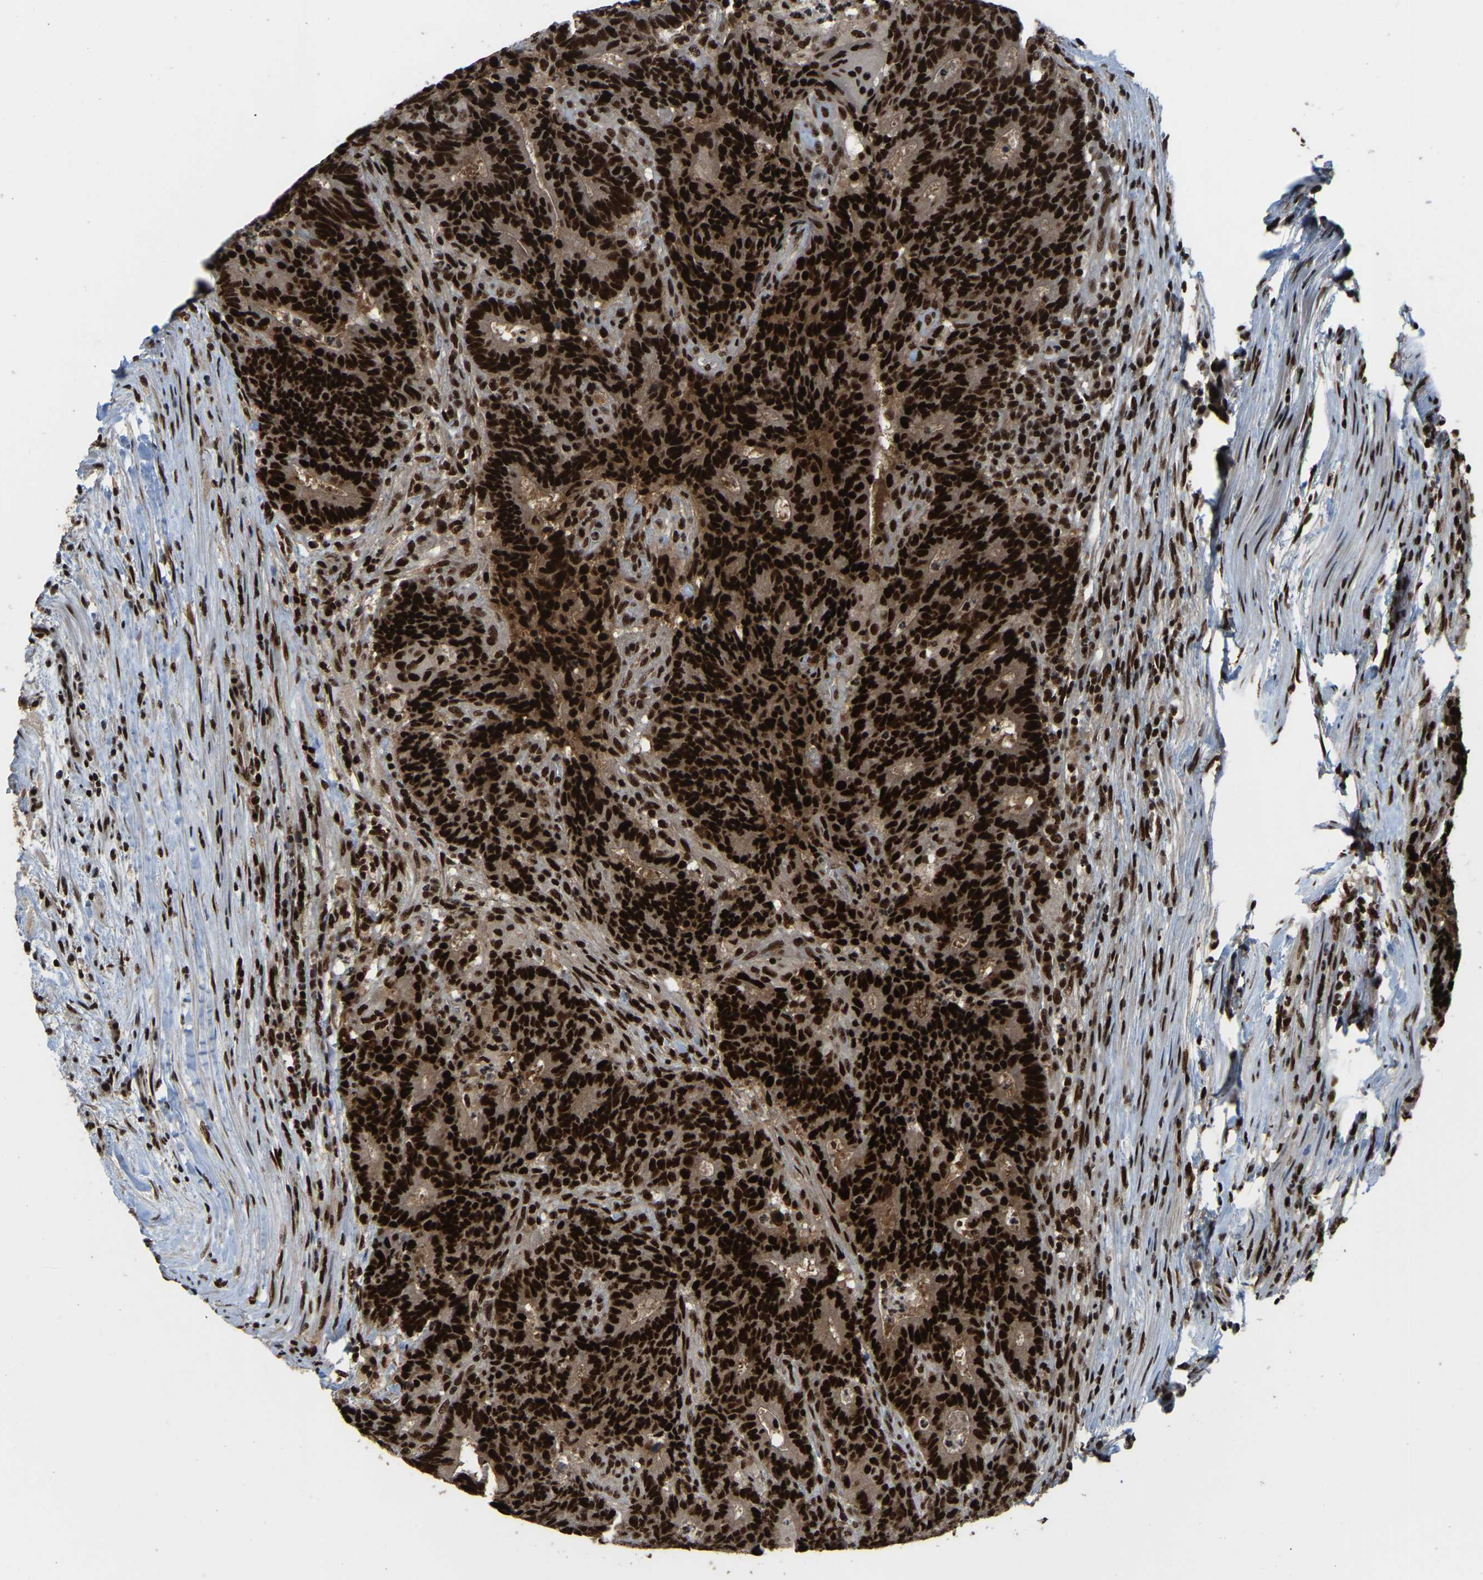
{"staining": {"intensity": "strong", "quantity": ">75%", "location": "cytoplasmic/membranous,nuclear"}, "tissue": "colorectal cancer", "cell_type": "Tumor cells", "image_type": "cancer", "snomed": [{"axis": "morphology", "description": "Normal tissue, NOS"}, {"axis": "morphology", "description": "Adenocarcinoma, NOS"}, {"axis": "topography", "description": "Colon"}], "caption": "Immunohistochemistry micrograph of neoplastic tissue: human colorectal adenocarcinoma stained using immunohistochemistry exhibits high levels of strong protein expression localized specifically in the cytoplasmic/membranous and nuclear of tumor cells, appearing as a cytoplasmic/membranous and nuclear brown color.", "gene": "TBL1XR1", "patient": {"sex": "female", "age": 75}}